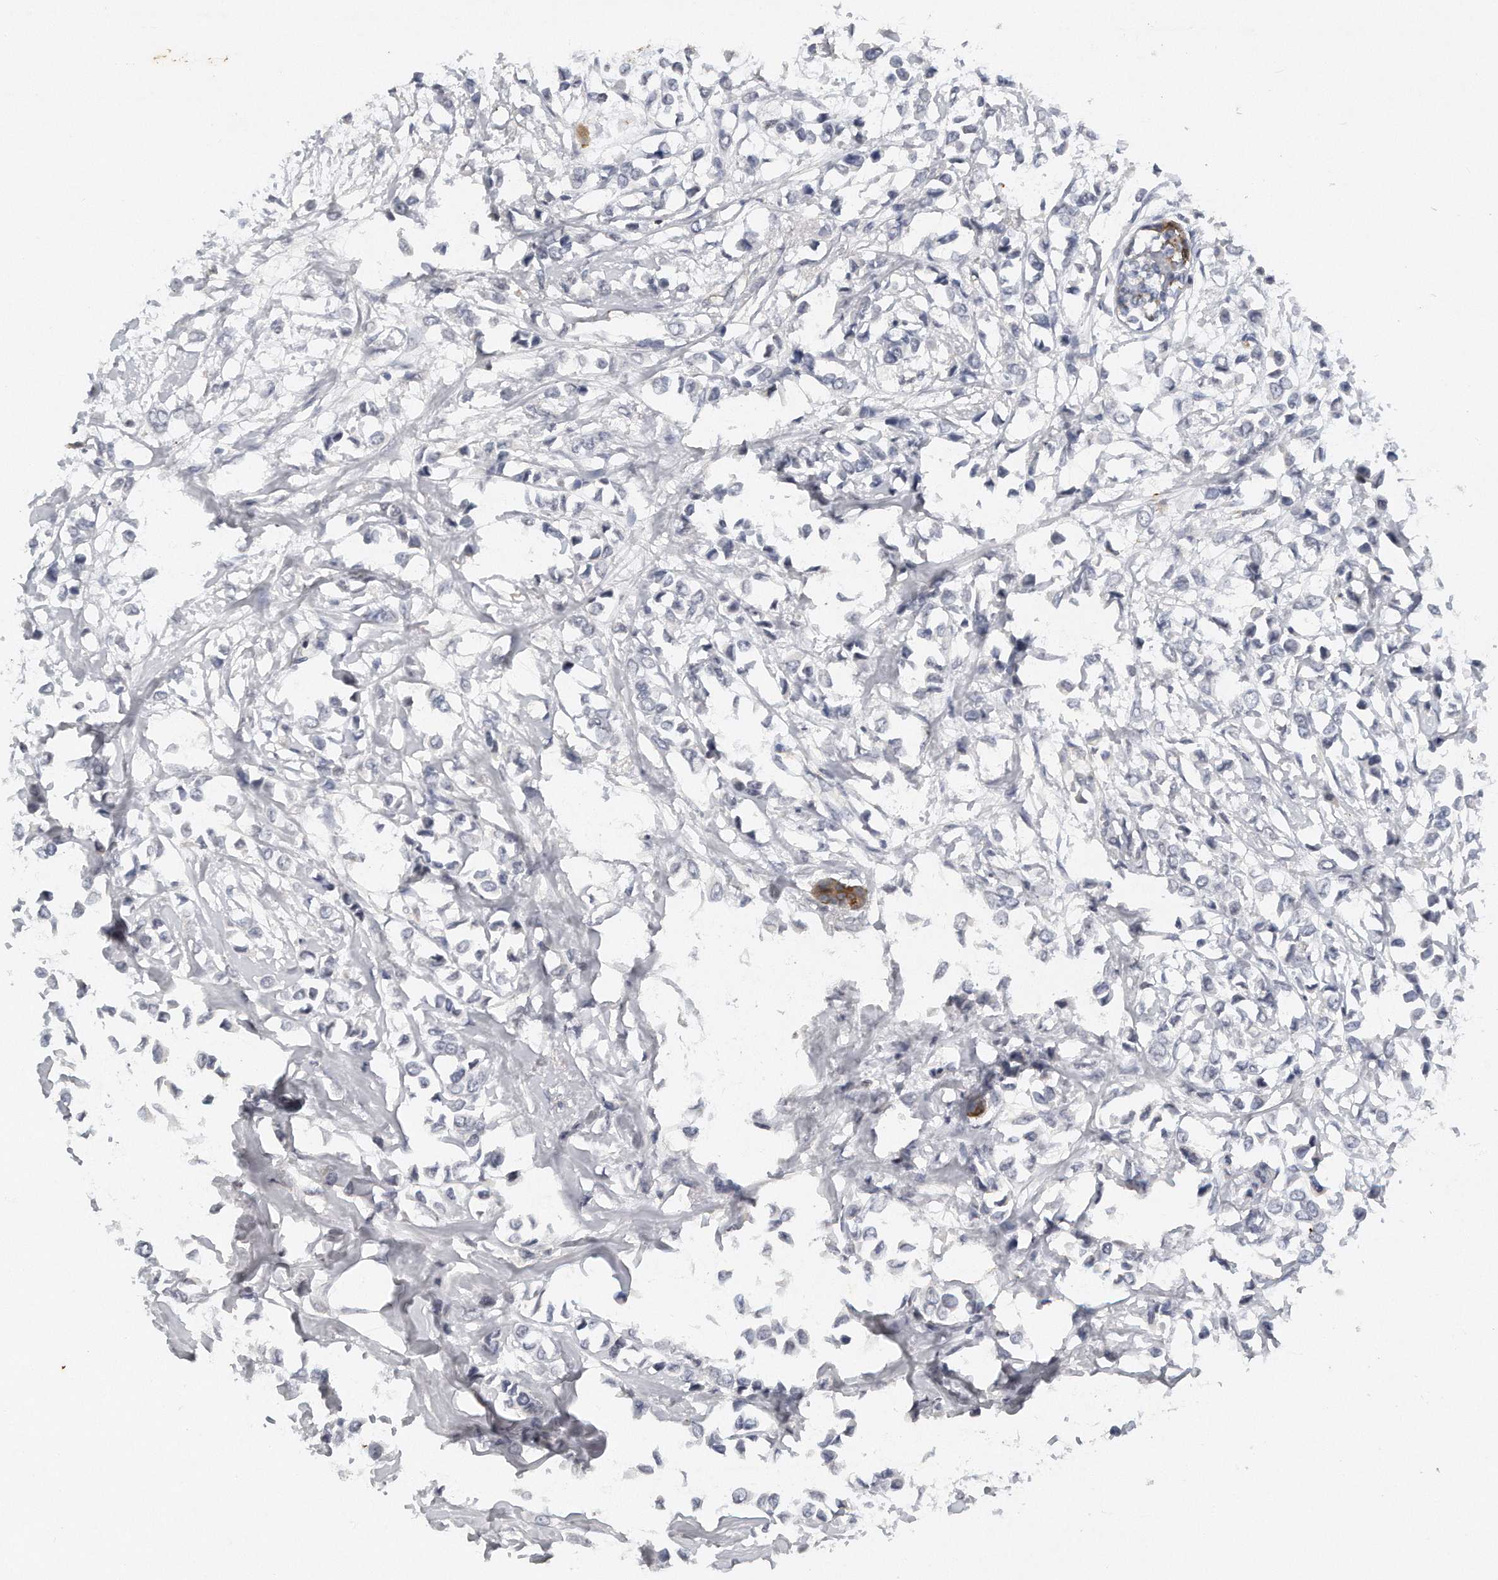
{"staining": {"intensity": "negative", "quantity": "none", "location": "none"}, "tissue": "breast cancer", "cell_type": "Tumor cells", "image_type": "cancer", "snomed": [{"axis": "morphology", "description": "Lobular carcinoma"}, {"axis": "topography", "description": "Breast"}], "caption": "Lobular carcinoma (breast) was stained to show a protein in brown. There is no significant positivity in tumor cells.", "gene": "CAMK1", "patient": {"sex": "female", "age": 51}}